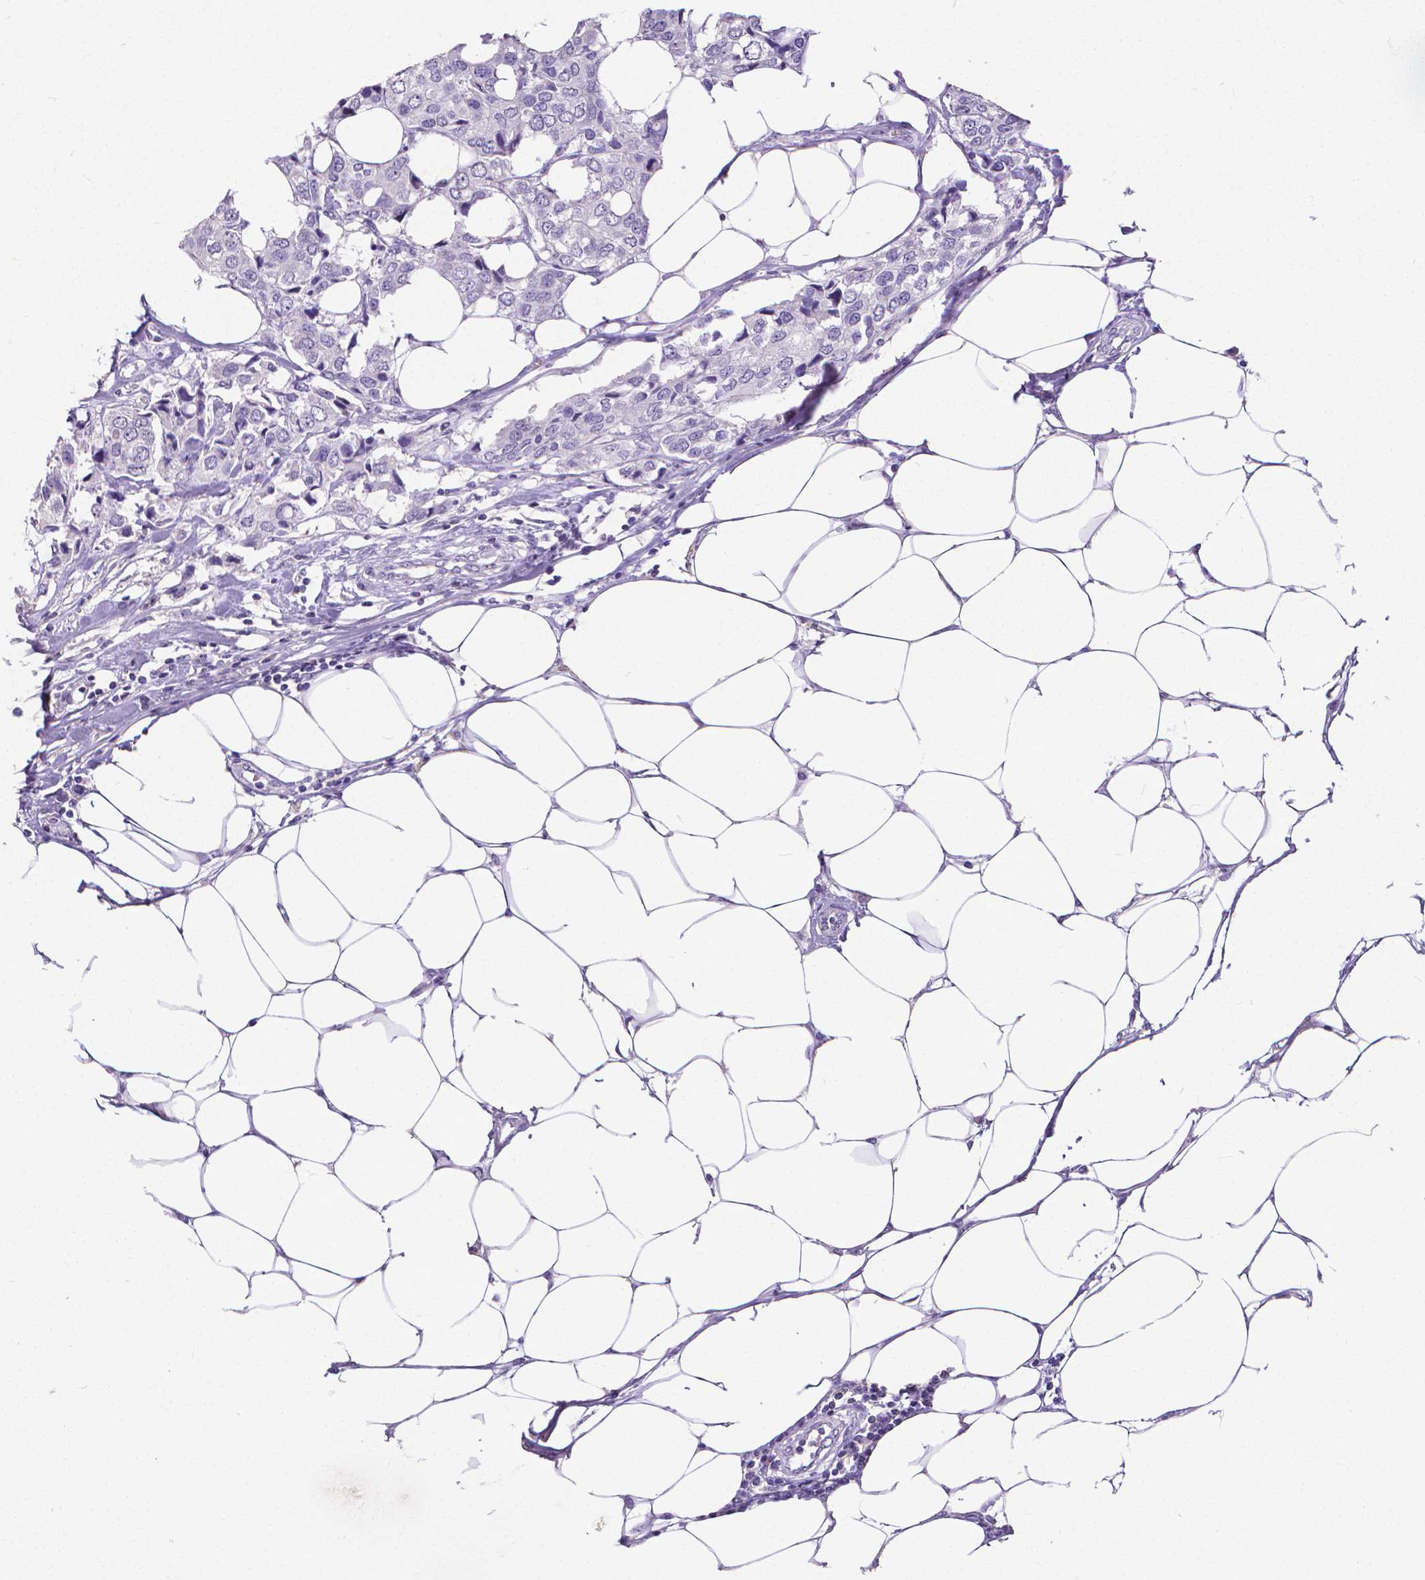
{"staining": {"intensity": "negative", "quantity": "none", "location": "none"}, "tissue": "breast cancer", "cell_type": "Tumor cells", "image_type": "cancer", "snomed": [{"axis": "morphology", "description": "Duct carcinoma"}, {"axis": "topography", "description": "Breast"}], "caption": "Breast cancer was stained to show a protein in brown. There is no significant expression in tumor cells.", "gene": "CD4", "patient": {"sex": "female", "age": 80}}